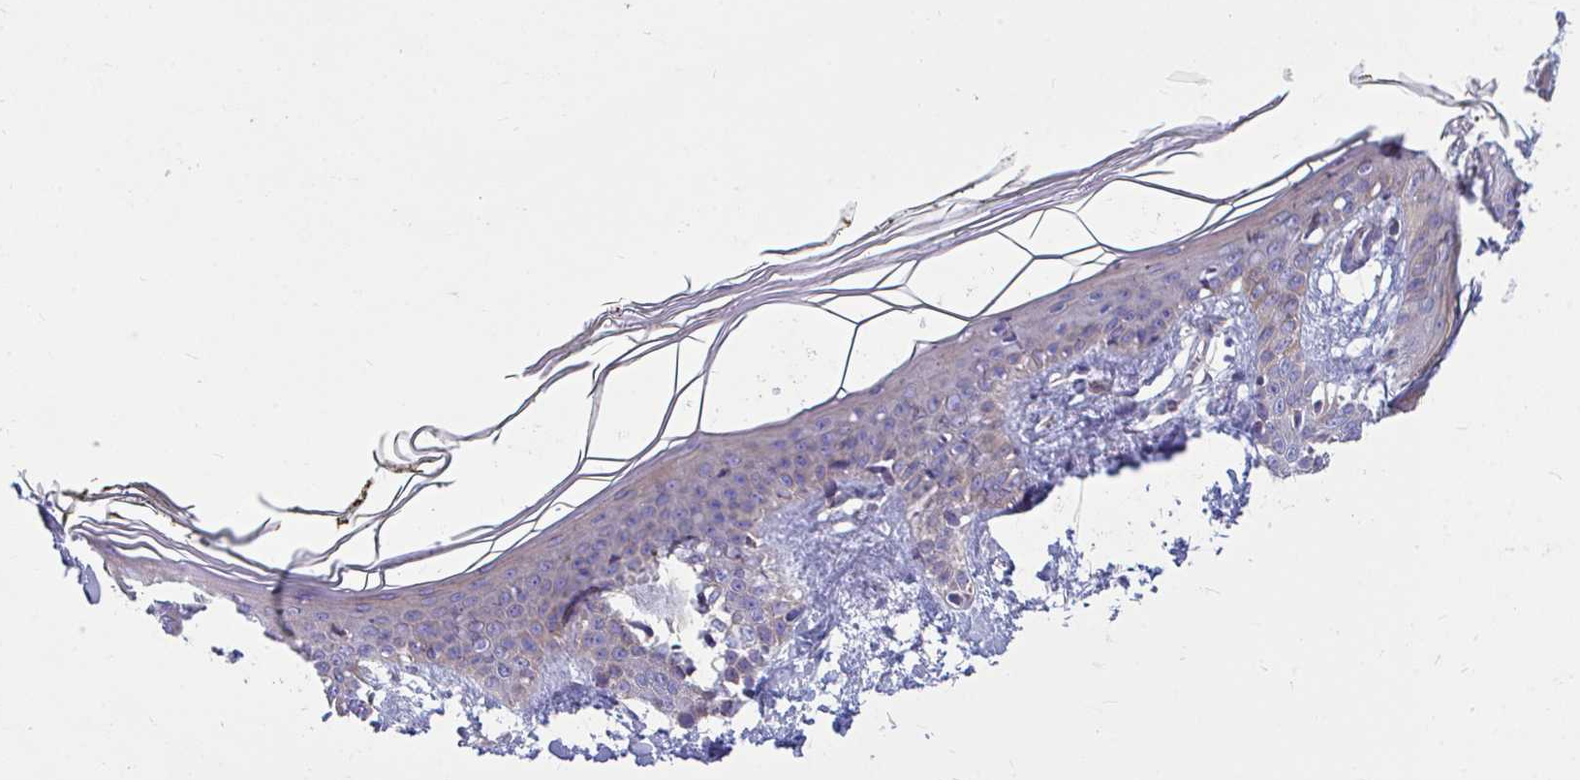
{"staining": {"intensity": "negative", "quantity": "none", "location": "none"}, "tissue": "skin", "cell_type": "Fibroblasts", "image_type": "normal", "snomed": [{"axis": "morphology", "description": "Normal tissue, NOS"}, {"axis": "topography", "description": "Skin"}], "caption": "Immunohistochemistry photomicrograph of benign skin: skin stained with DAB reveals no significant protein staining in fibroblasts.", "gene": "WBP1", "patient": {"sex": "female", "age": 34}}